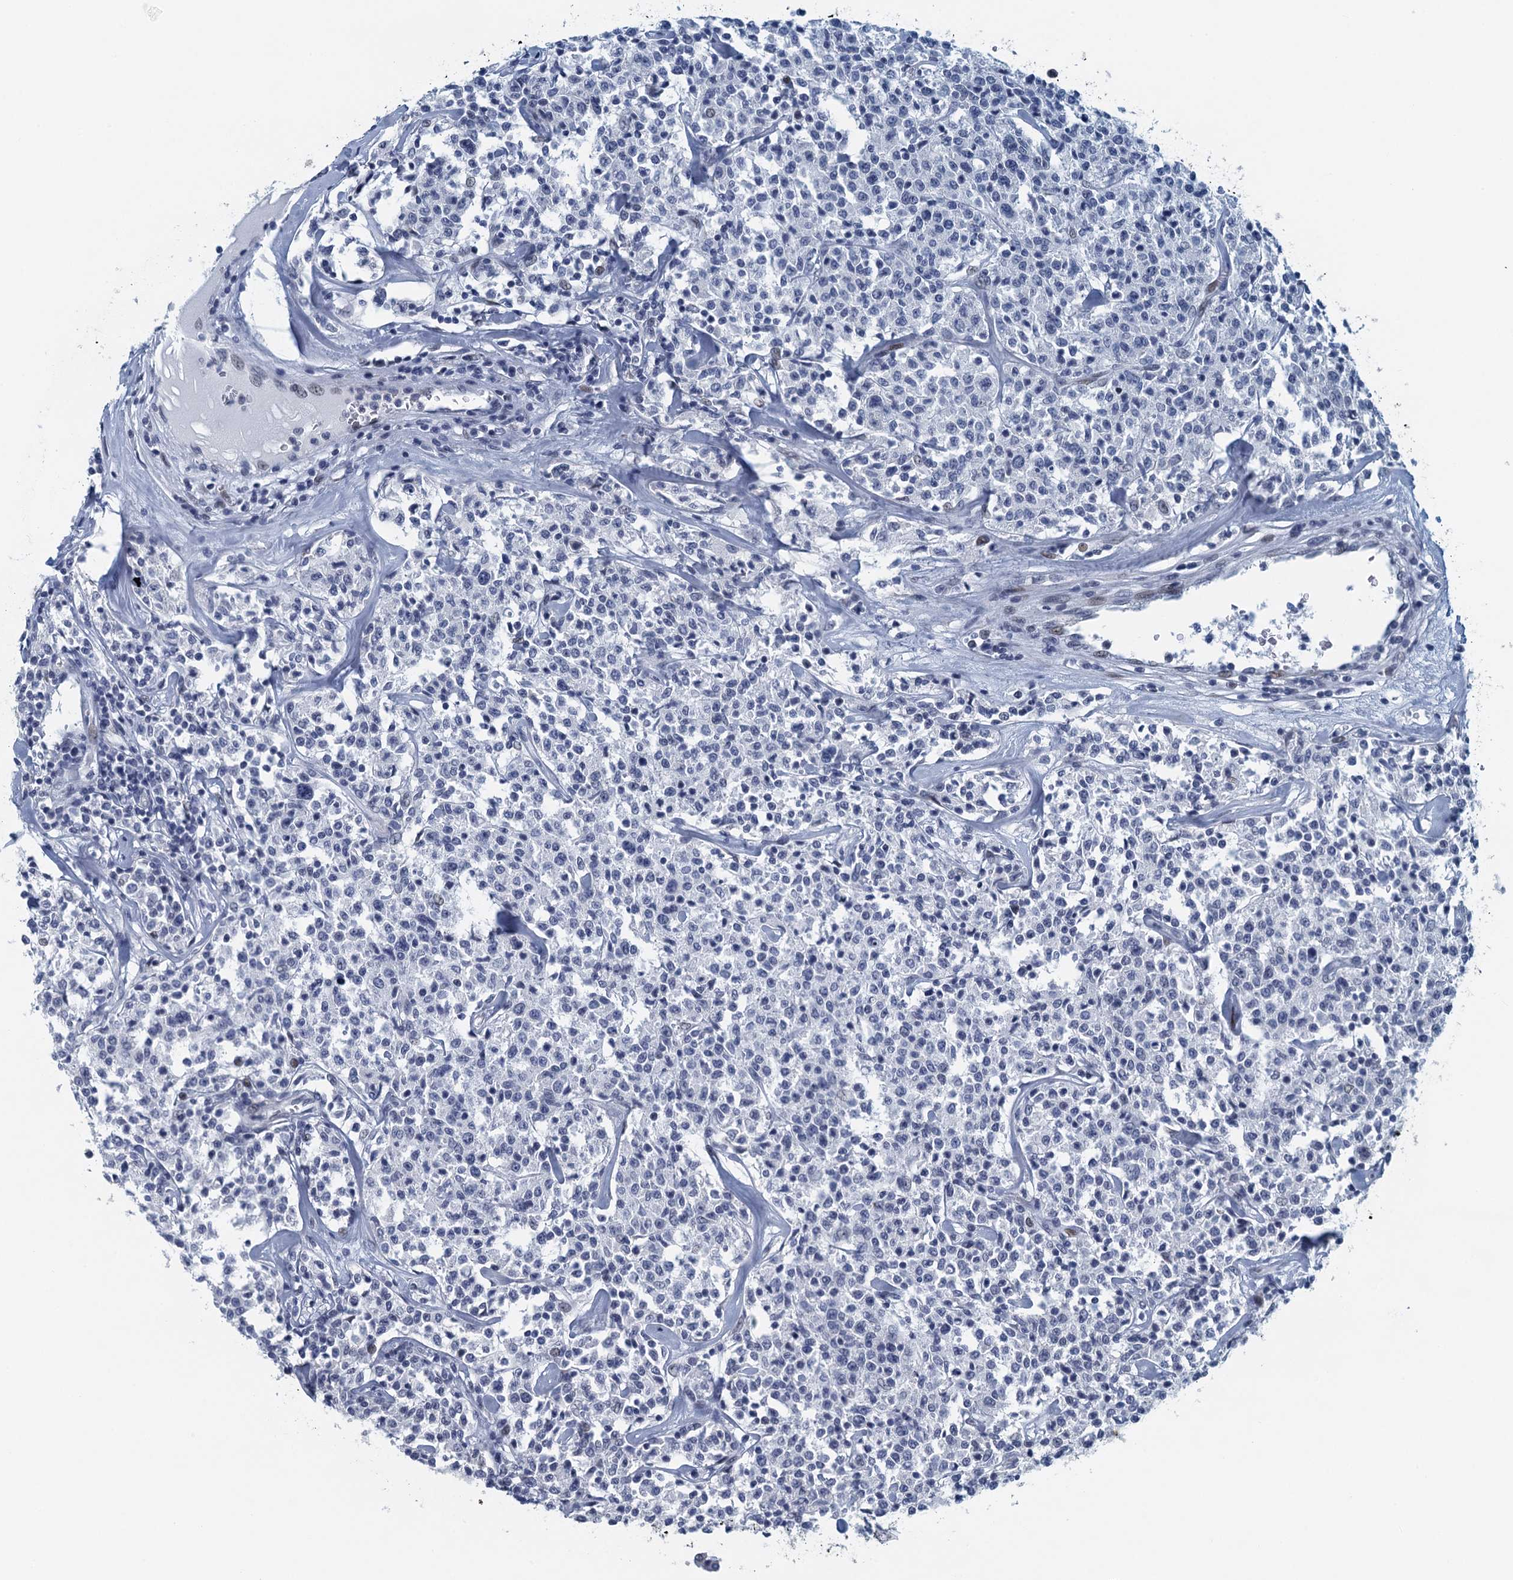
{"staining": {"intensity": "negative", "quantity": "none", "location": "none"}, "tissue": "lymphoma", "cell_type": "Tumor cells", "image_type": "cancer", "snomed": [{"axis": "morphology", "description": "Malignant lymphoma, non-Hodgkin's type, Low grade"}, {"axis": "topography", "description": "Small intestine"}], "caption": "High power microscopy image of an immunohistochemistry (IHC) histopathology image of low-grade malignant lymphoma, non-Hodgkin's type, revealing no significant expression in tumor cells. The staining was performed using DAB (3,3'-diaminobenzidine) to visualize the protein expression in brown, while the nuclei were stained in blue with hematoxylin (Magnification: 20x).", "gene": "TTLL9", "patient": {"sex": "female", "age": 59}}